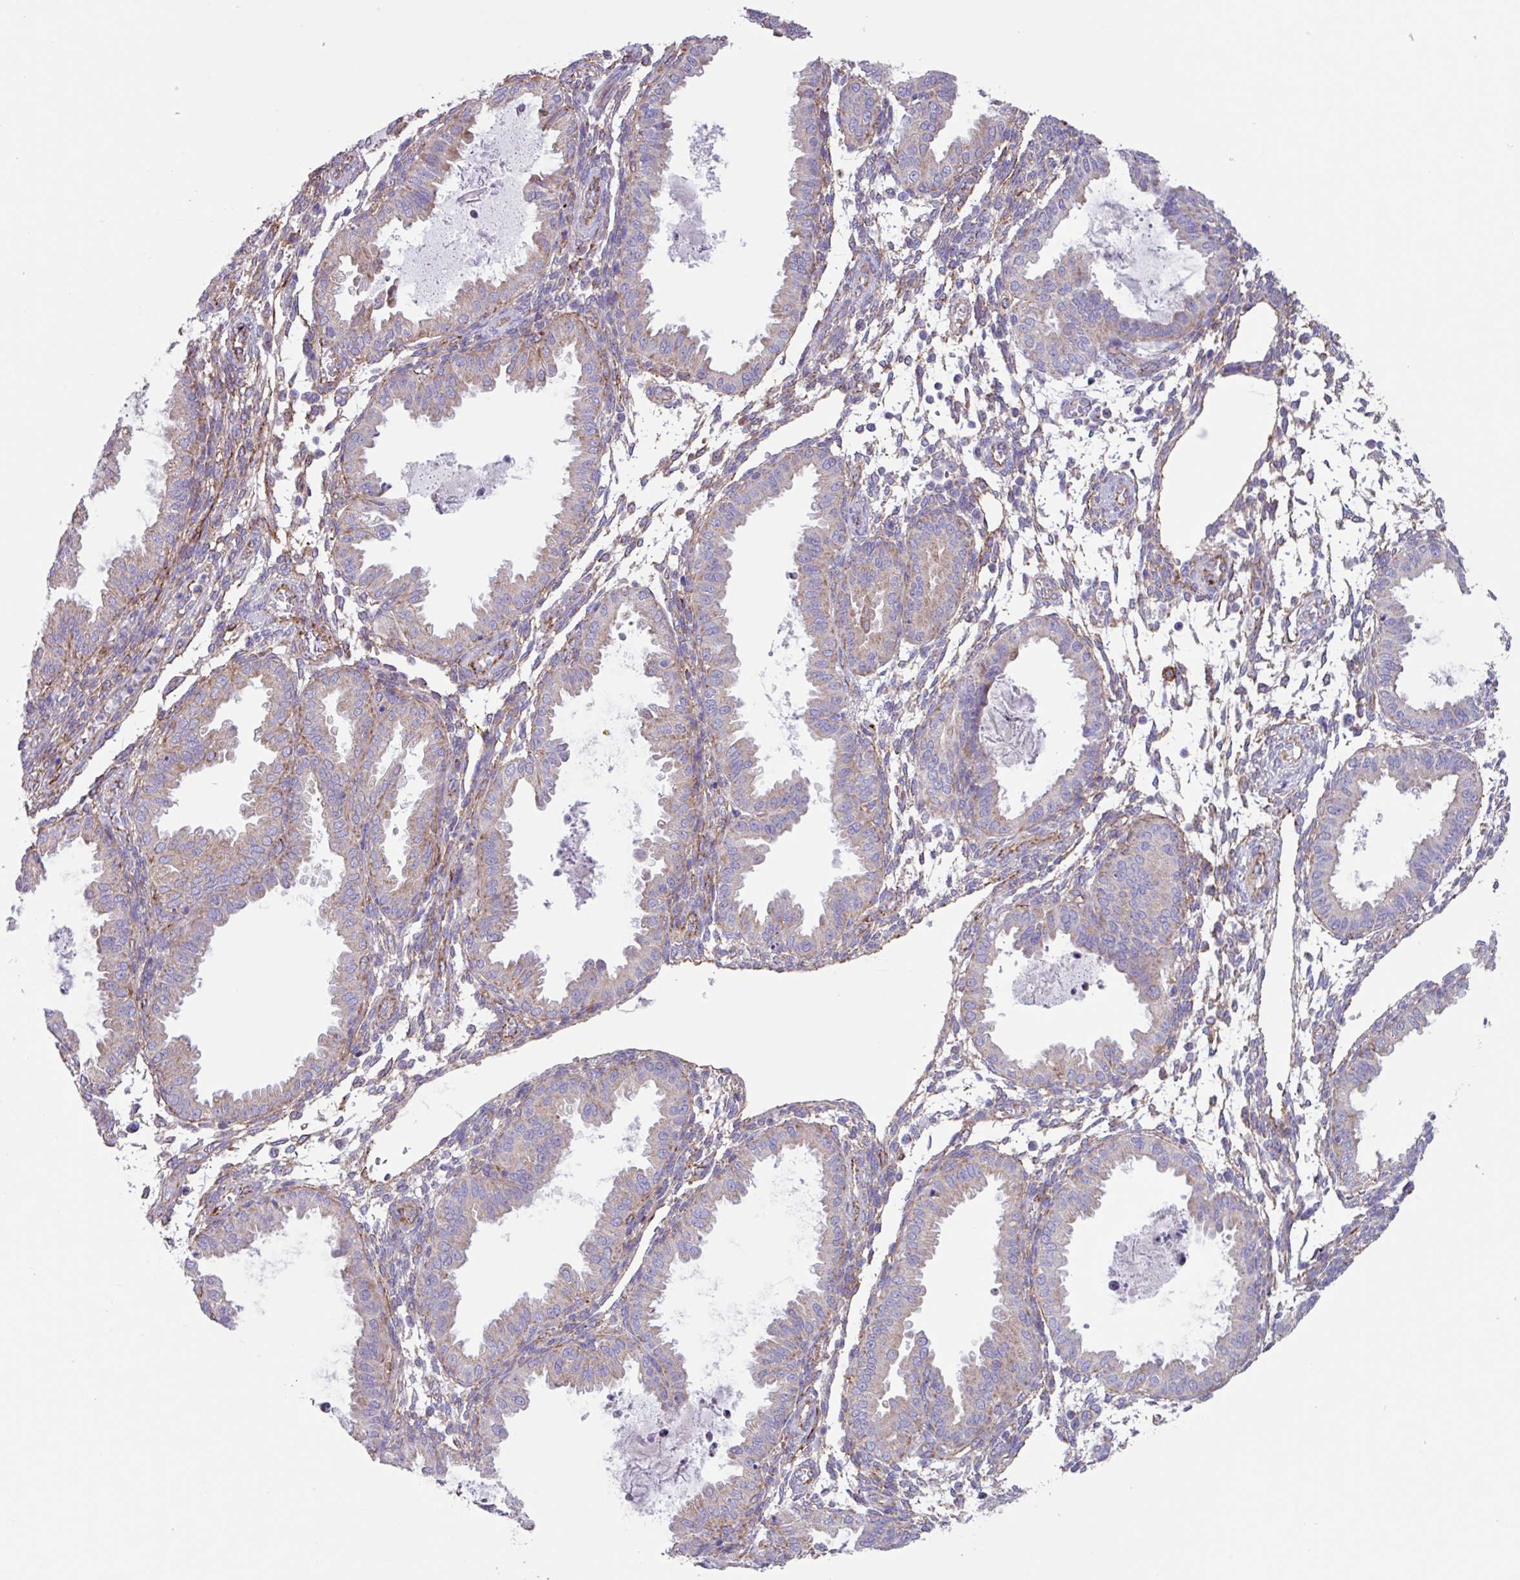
{"staining": {"intensity": "weak", "quantity": "25%-75%", "location": "cytoplasmic/membranous"}, "tissue": "endometrium", "cell_type": "Cells in endometrial stroma", "image_type": "normal", "snomed": [{"axis": "morphology", "description": "Normal tissue, NOS"}, {"axis": "topography", "description": "Endometrium"}], "caption": "Immunohistochemistry (IHC) micrograph of normal endometrium: human endometrium stained using immunohistochemistry exhibits low levels of weak protein expression localized specifically in the cytoplasmic/membranous of cells in endometrial stroma, appearing as a cytoplasmic/membranous brown color.", "gene": "OTULIN", "patient": {"sex": "female", "age": 33}}